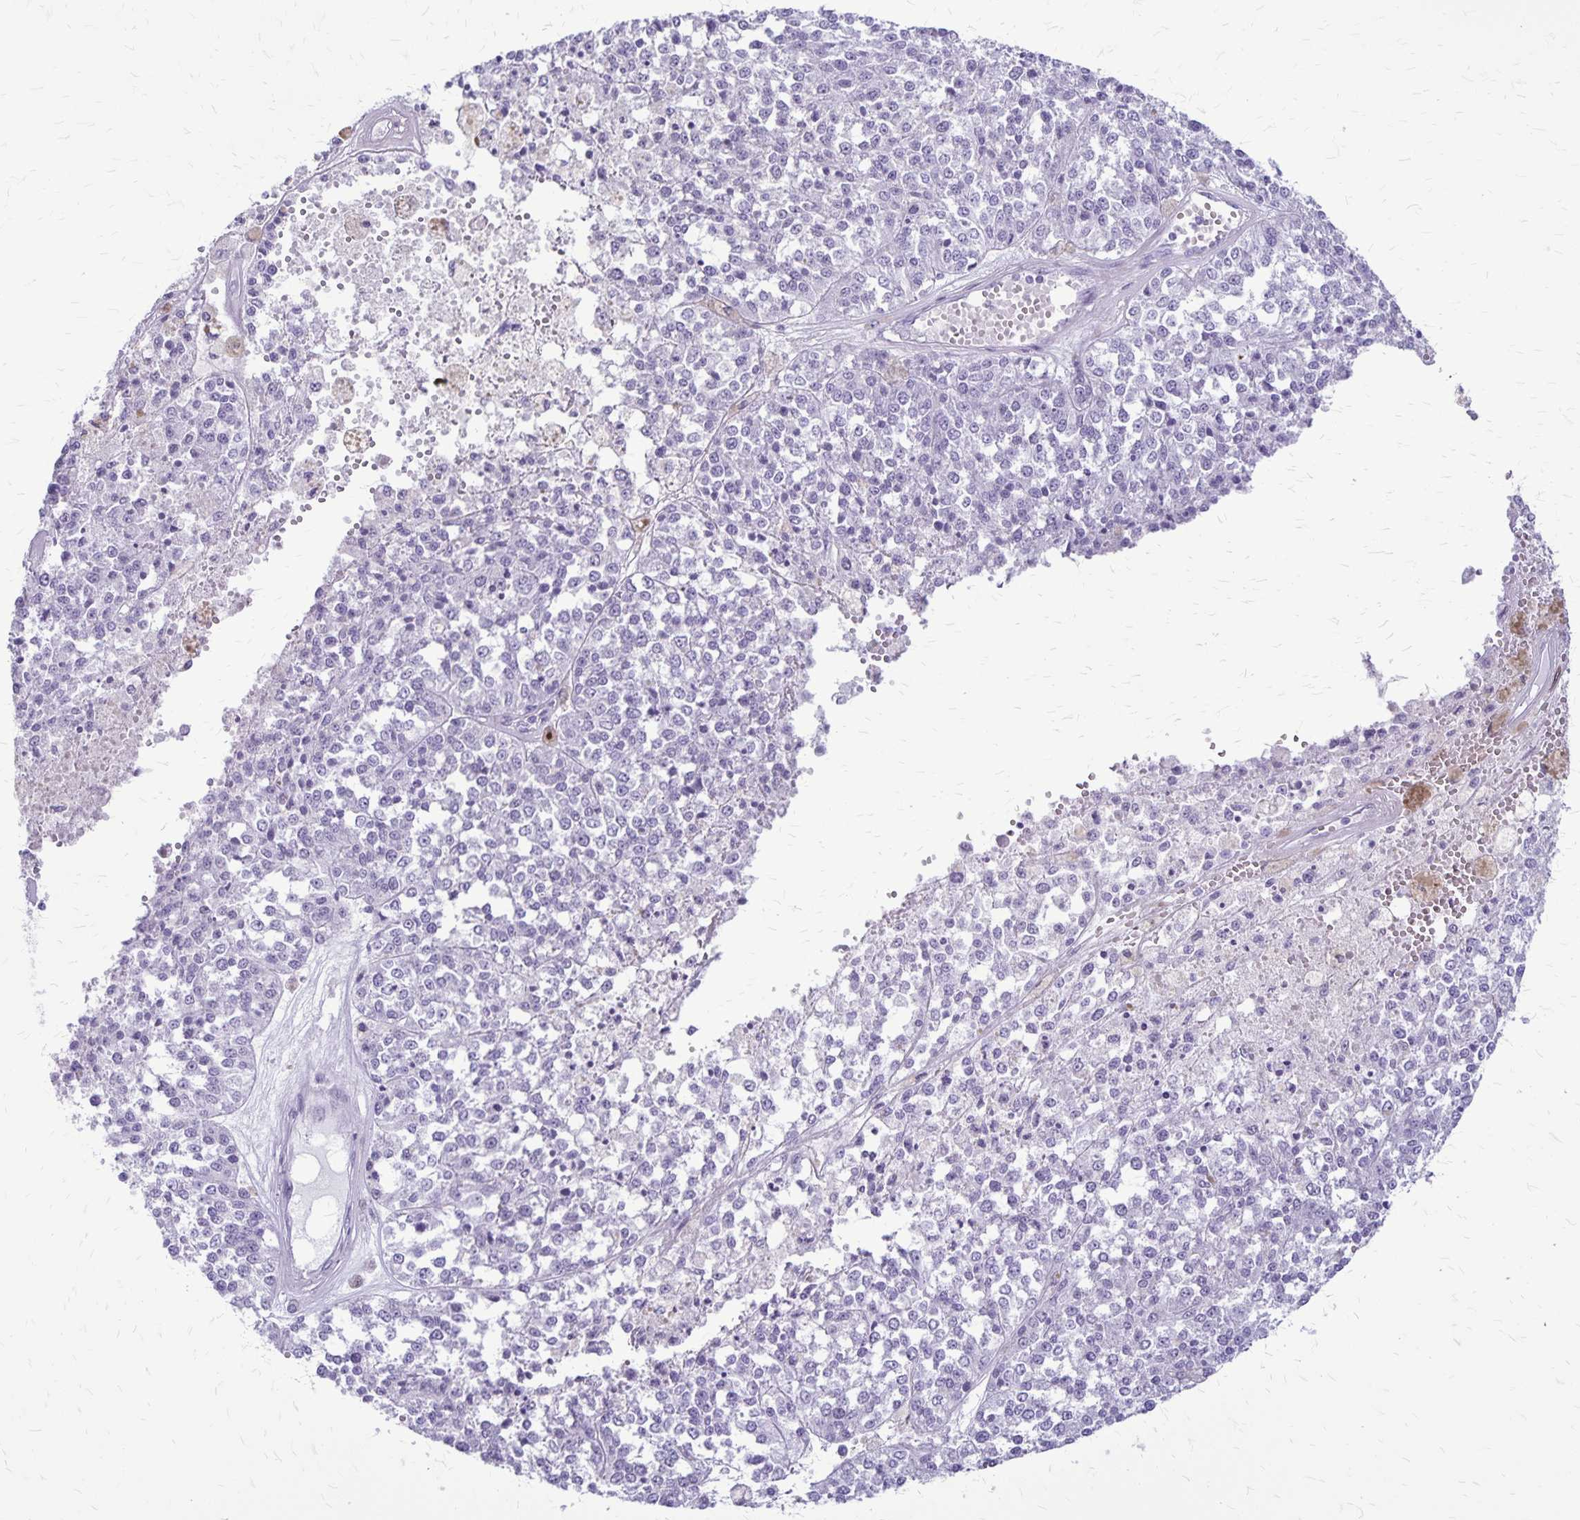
{"staining": {"intensity": "negative", "quantity": "none", "location": "none"}, "tissue": "melanoma", "cell_type": "Tumor cells", "image_type": "cancer", "snomed": [{"axis": "morphology", "description": "Malignant melanoma, Metastatic site"}, {"axis": "topography", "description": "Lymph node"}], "caption": "An image of melanoma stained for a protein shows no brown staining in tumor cells.", "gene": "RTN1", "patient": {"sex": "female", "age": 64}}